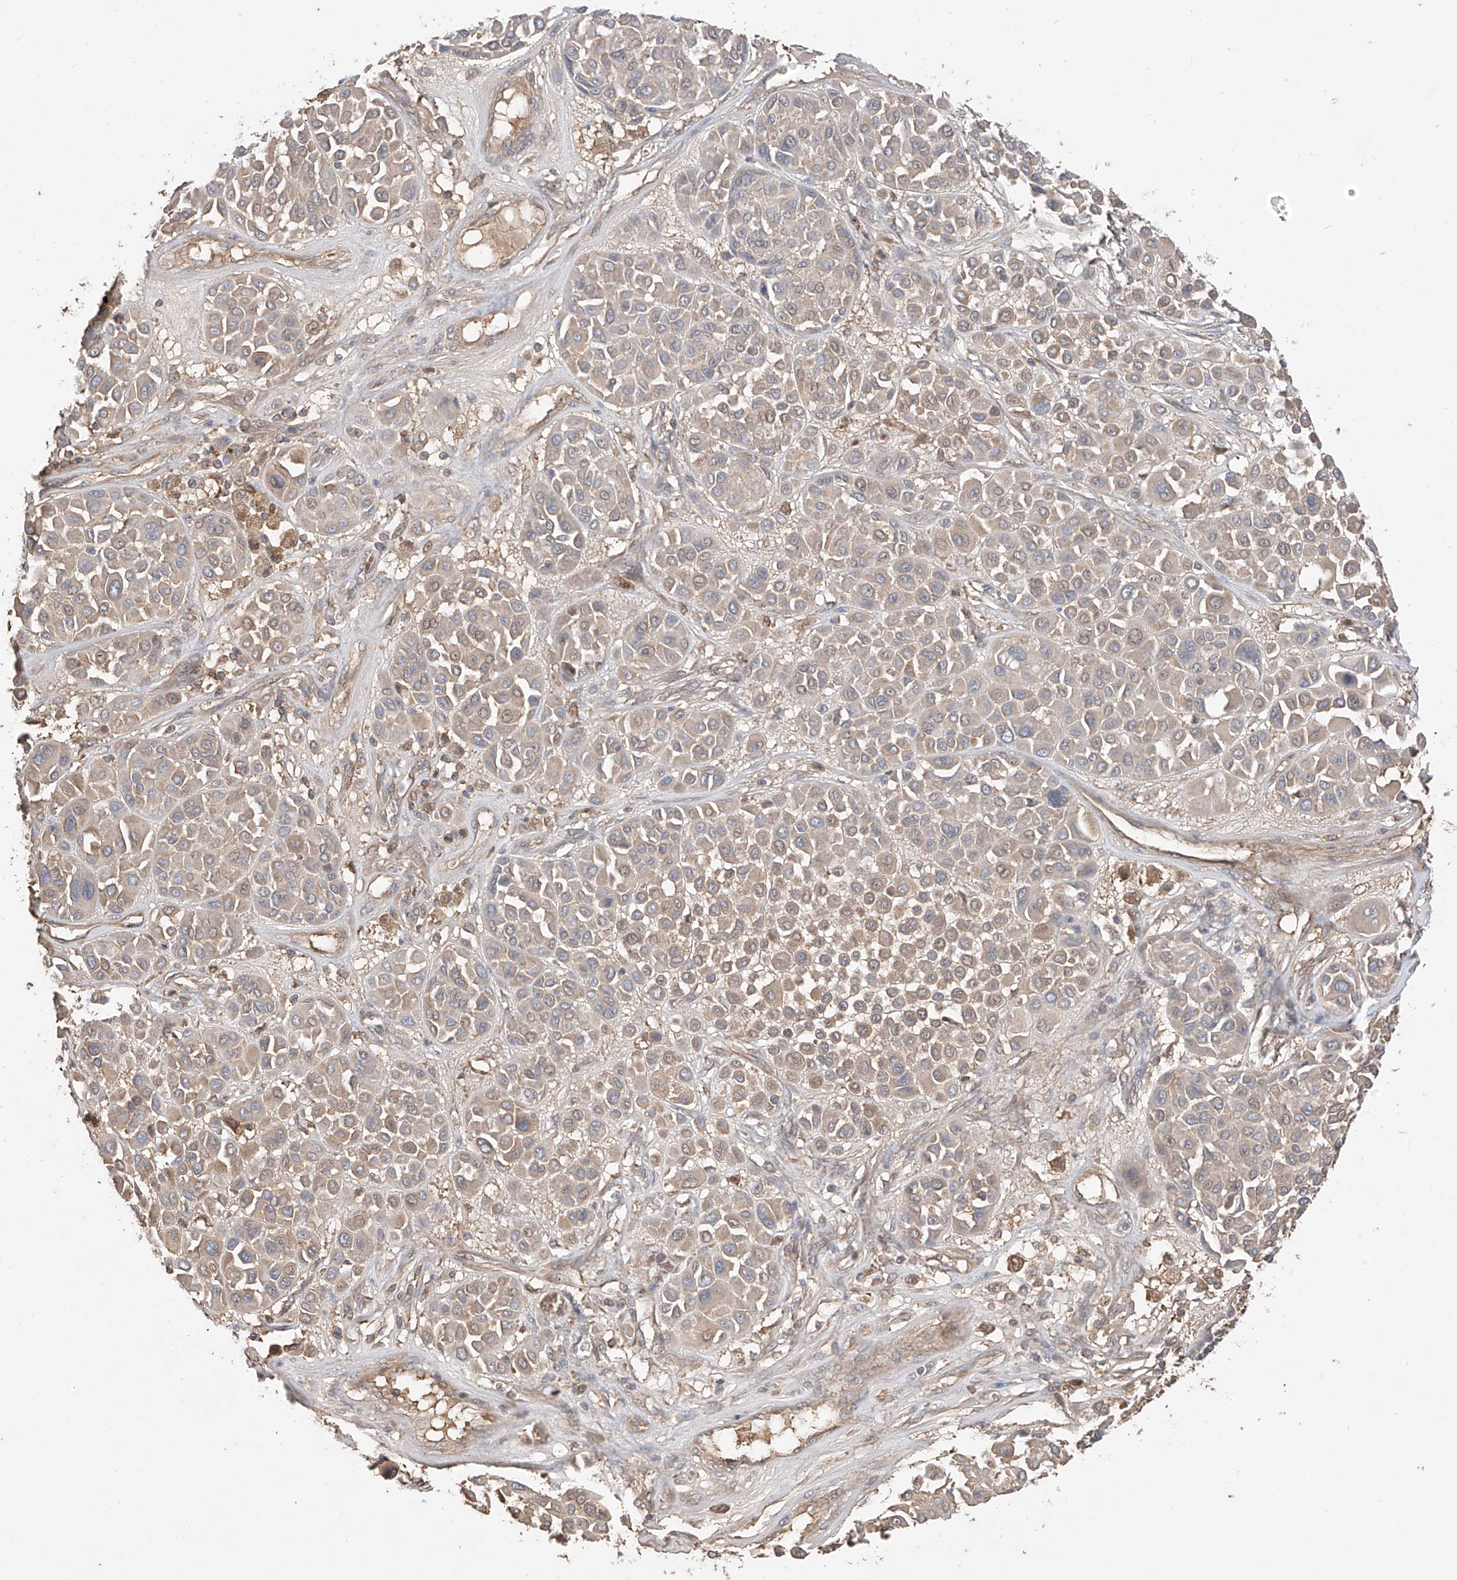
{"staining": {"intensity": "weak", "quantity": "25%-75%", "location": "cytoplasmic/membranous"}, "tissue": "melanoma", "cell_type": "Tumor cells", "image_type": "cancer", "snomed": [{"axis": "morphology", "description": "Malignant melanoma, Metastatic site"}, {"axis": "topography", "description": "Soft tissue"}], "caption": "This photomicrograph displays melanoma stained with immunohistochemistry (IHC) to label a protein in brown. The cytoplasmic/membranous of tumor cells show weak positivity for the protein. Nuclei are counter-stained blue.", "gene": "CACNA2D4", "patient": {"sex": "male", "age": 41}}